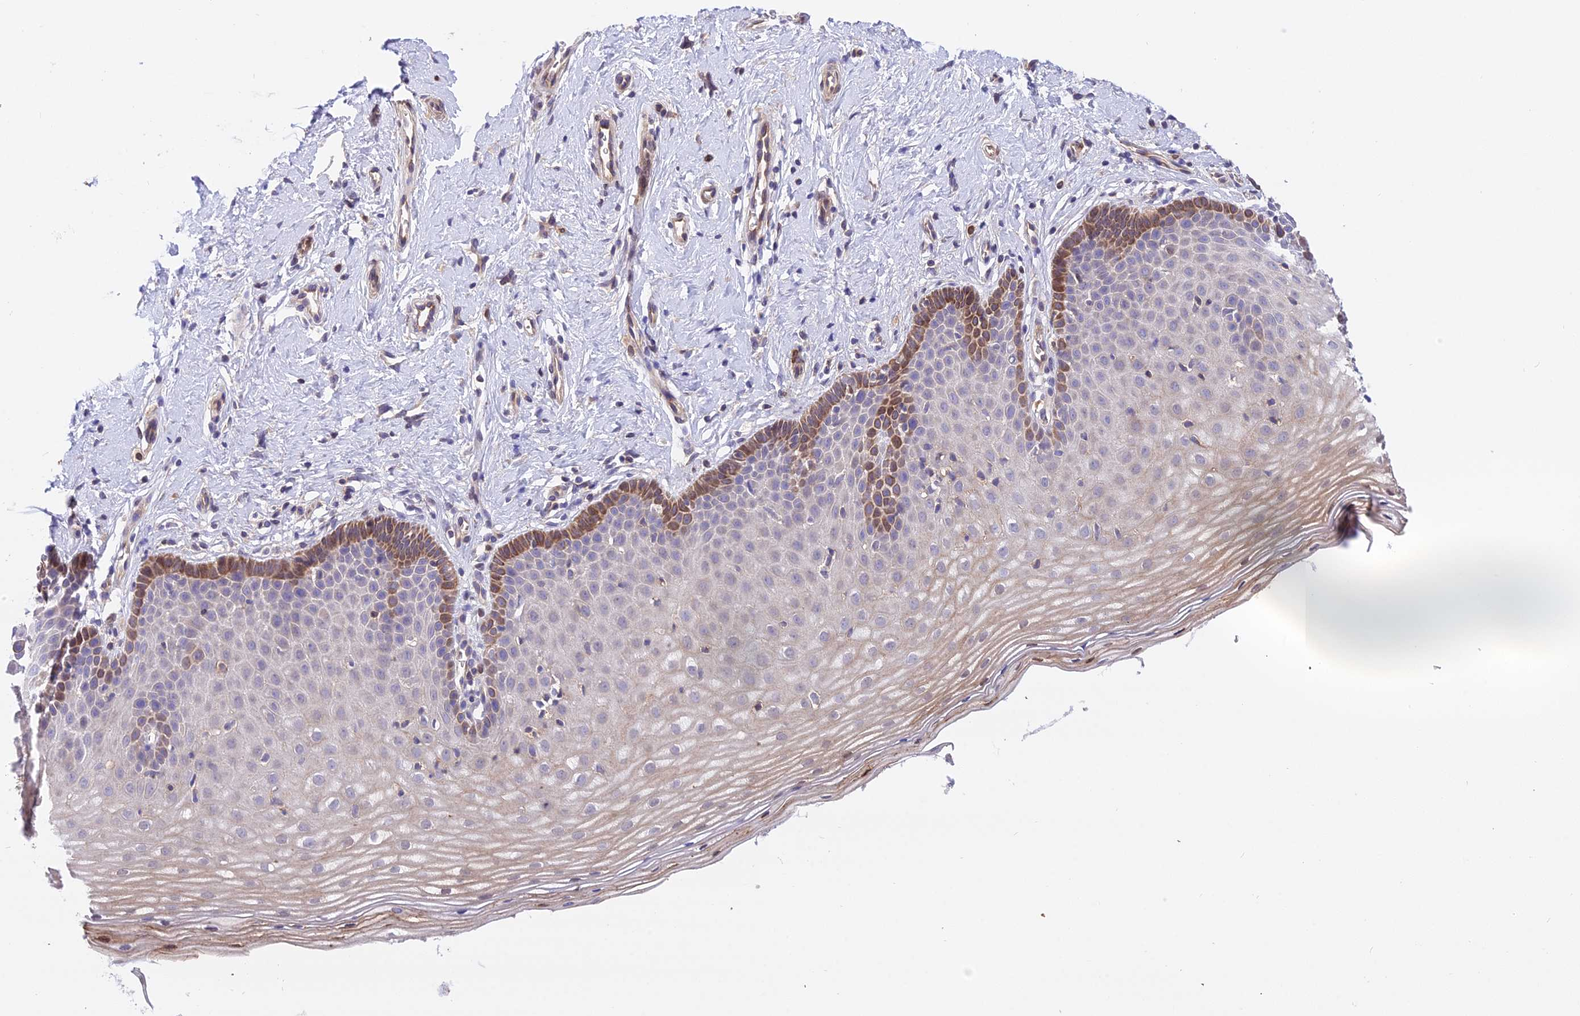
{"staining": {"intensity": "negative", "quantity": "none", "location": "none"}, "tissue": "cervix", "cell_type": "Glandular cells", "image_type": "normal", "snomed": [{"axis": "morphology", "description": "Normal tissue, NOS"}, {"axis": "topography", "description": "Cervix"}], "caption": "Glandular cells show no significant staining in unremarkable cervix. (Immunohistochemistry (ihc), brightfield microscopy, high magnification).", "gene": "TRIM43B", "patient": {"sex": "female", "age": 36}}